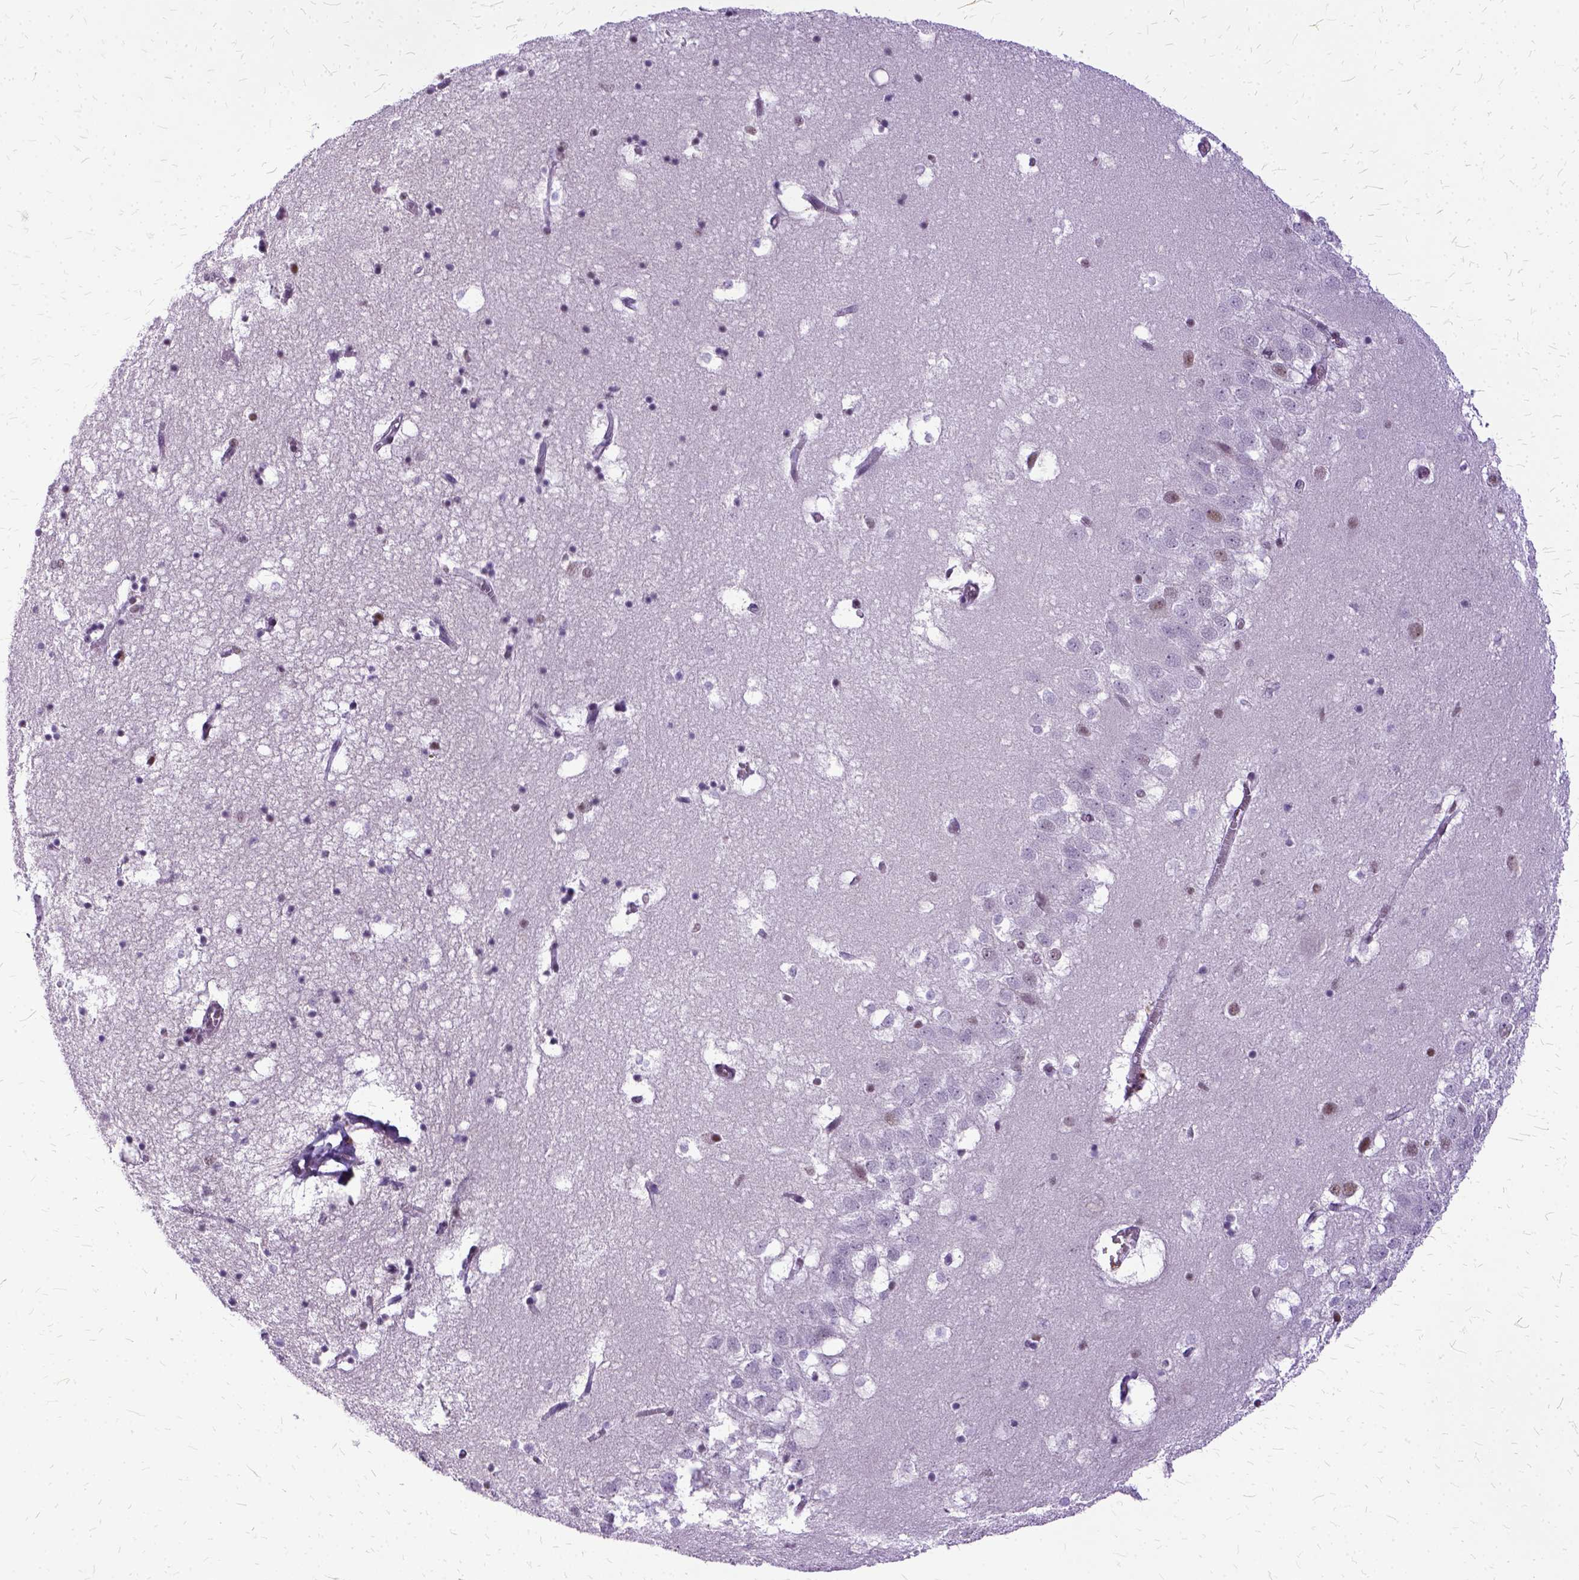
{"staining": {"intensity": "moderate", "quantity": "<25%", "location": "nuclear"}, "tissue": "hippocampus", "cell_type": "Glial cells", "image_type": "normal", "snomed": [{"axis": "morphology", "description": "Normal tissue, NOS"}, {"axis": "topography", "description": "Hippocampus"}], "caption": "There is low levels of moderate nuclear staining in glial cells of unremarkable hippocampus, as demonstrated by immunohistochemical staining (brown color).", "gene": "SETD1A", "patient": {"sex": "male", "age": 58}}